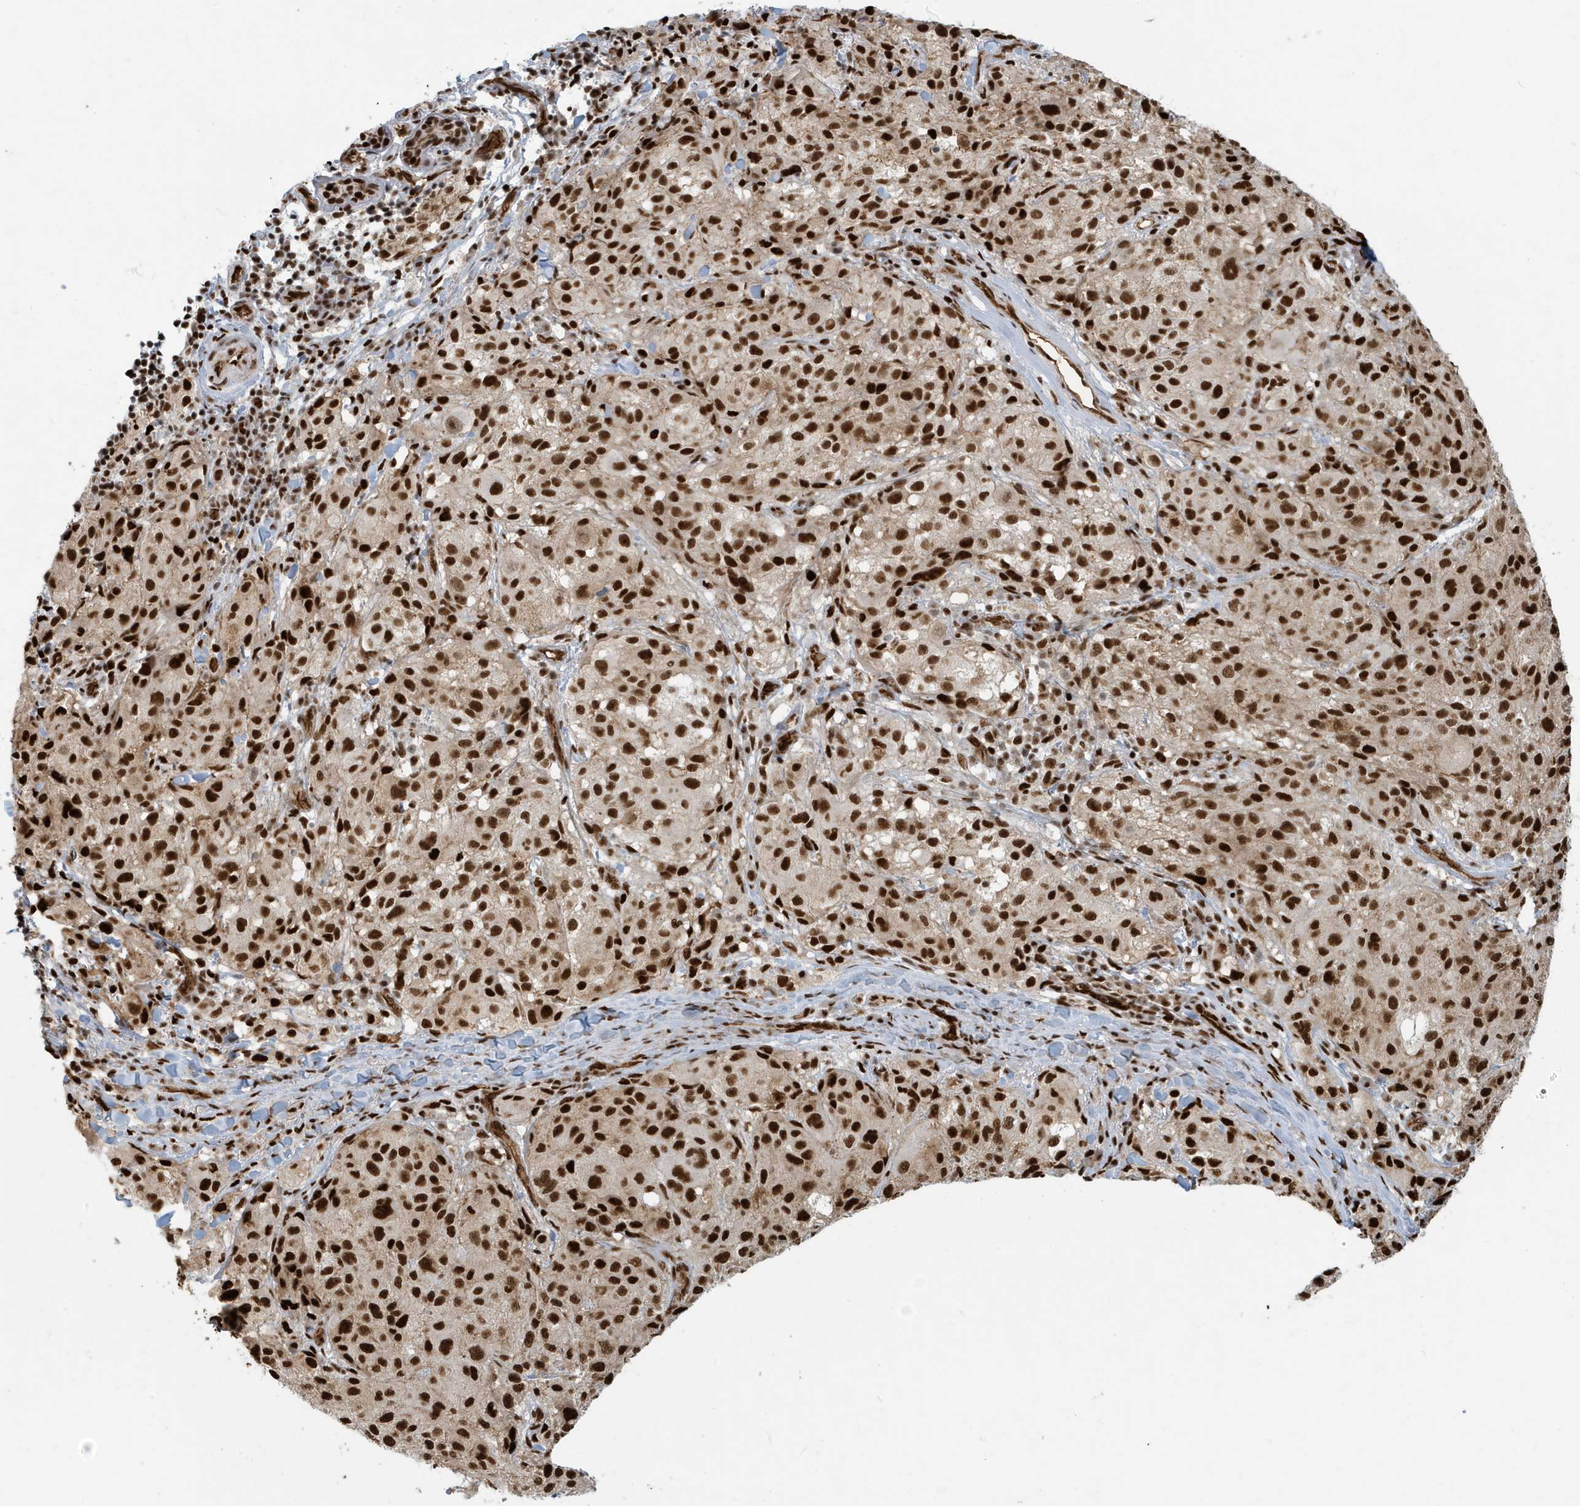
{"staining": {"intensity": "strong", "quantity": ">75%", "location": "nuclear"}, "tissue": "melanoma", "cell_type": "Tumor cells", "image_type": "cancer", "snomed": [{"axis": "morphology", "description": "Necrosis, NOS"}, {"axis": "morphology", "description": "Malignant melanoma, NOS"}, {"axis": "topography", "description": "Skin"}], "caption": "Immunohistochemical staining of human melanoma demonstrates strong nuclear protein staining in about >75% of tumor cells.", "gene": "CKS2", "patient": {"sex": "female", "age": 87}}